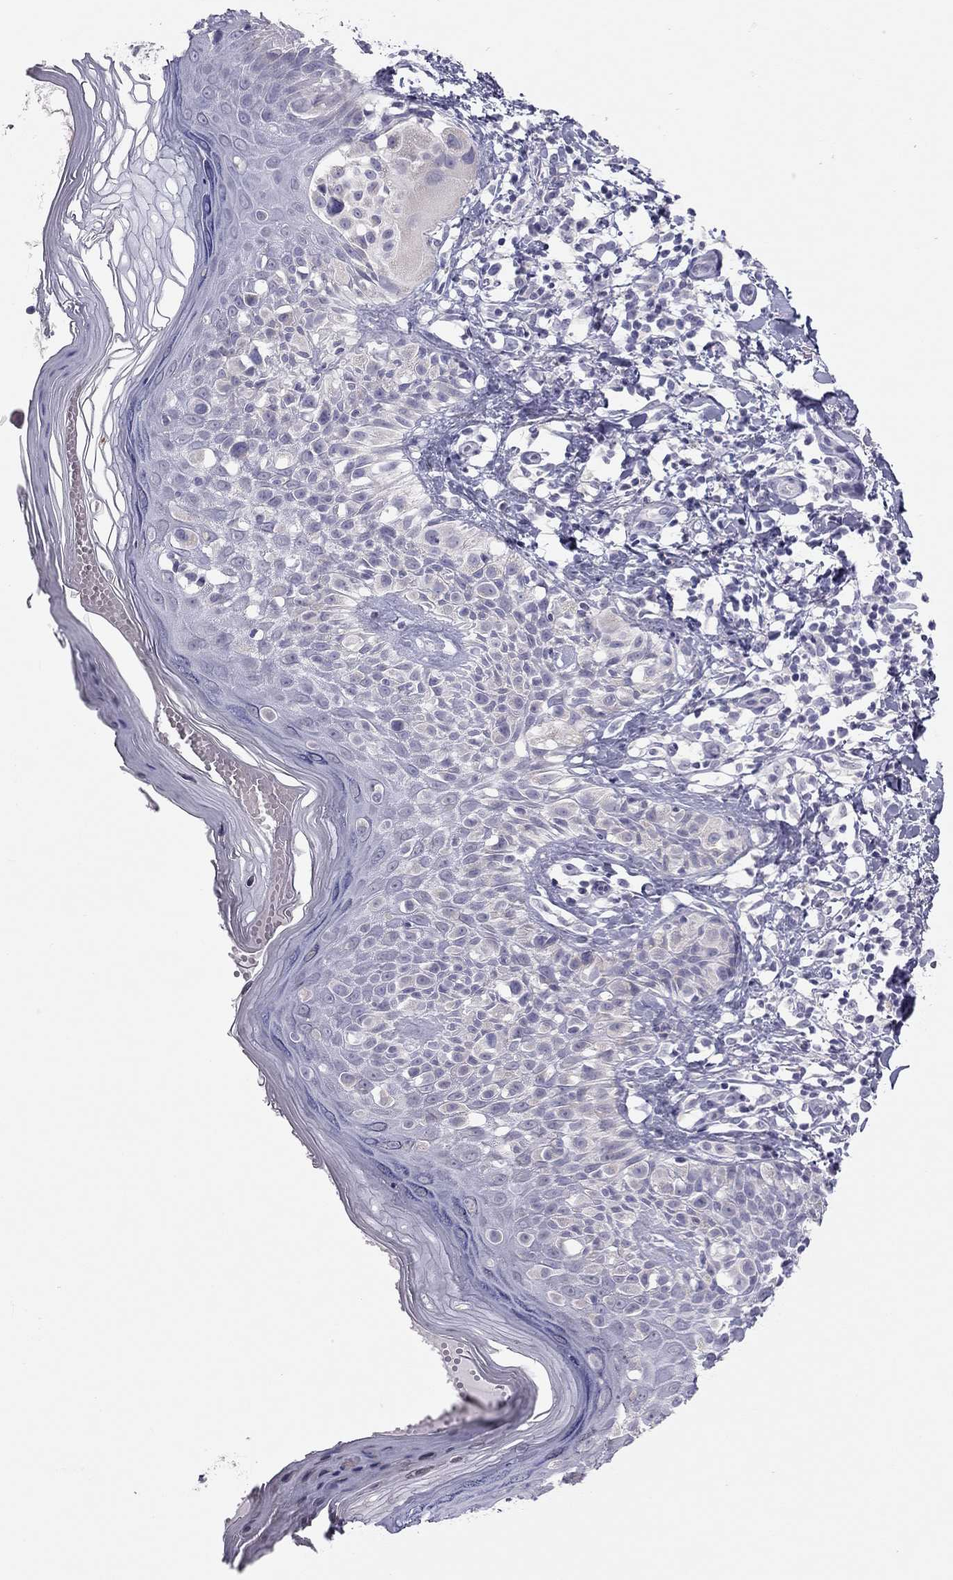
{"staining": {"intensity": "negative", "quantity": "none", "location": "none"}, "tissue": "melanoma", "cell_type": "Tumor cells", "image_type": "cancer", "snomed": [{"axis": "morphology", "description": "Malignant melanoma, NOS"}, {"axis": "topography", "description": "Skin"}], "caption": "Immunohistochemistry micrograph of neoplastic tissue: malignant melanoma stained with DAB (3,3'-diaminobenzidine) exhibits no significant protein staining in tumor cells.", "gene": "SPATA12", "patient": {"sex": "female", "age": 73}}